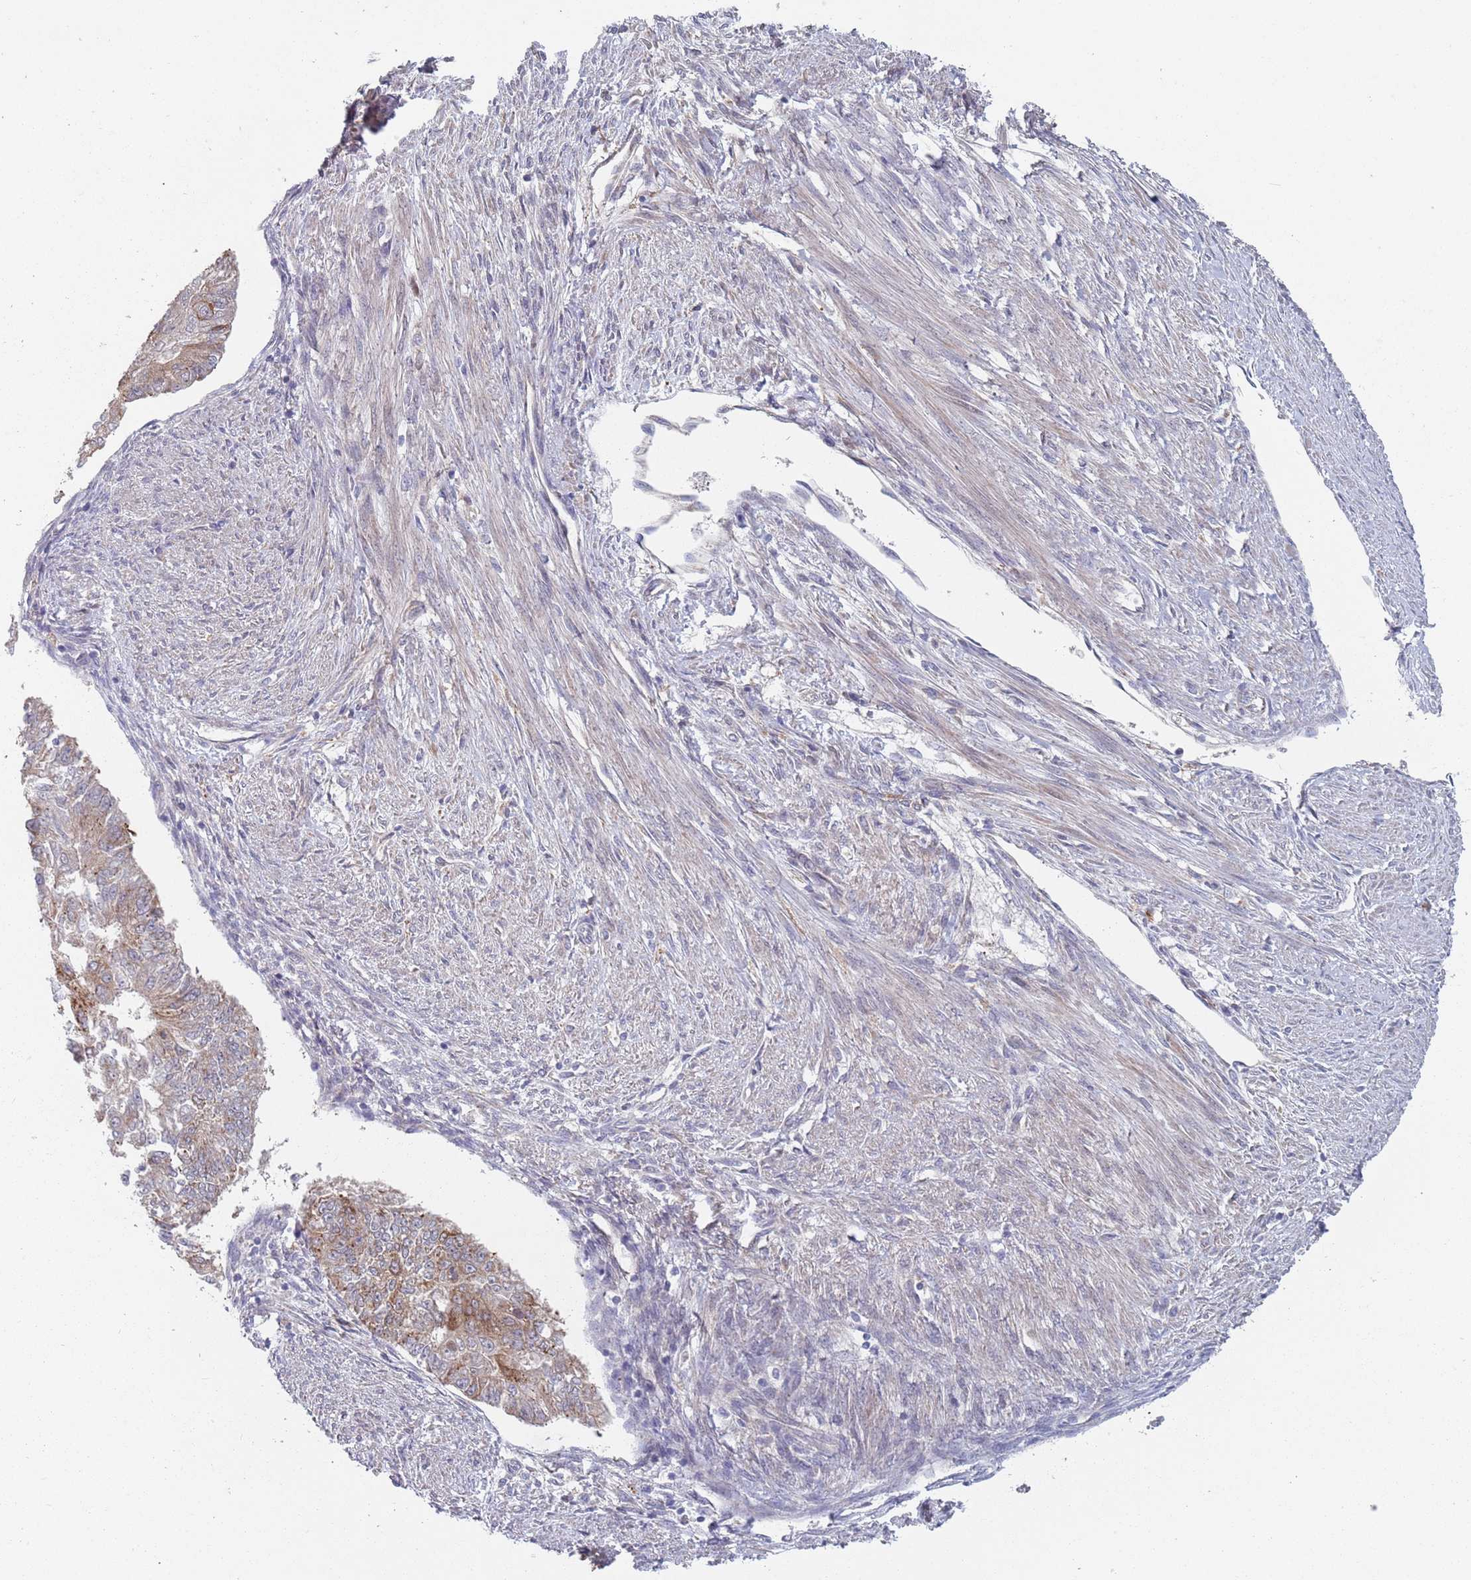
{"staining": {"intensity": "moderate", "quantity": "25%-75%", "location": "cytoplasmic/membranous"}, "tissue": "endometrial cancer", "cell_type": "Tumor cells", "image_type": "cancer", "snomed": [{"axis": "morphology", "description": "Adenocarcinoma, NOS"}, {"axis": "topography", "description": "Endometrium"}], "caption": "This image reveals endometrial cancer stained with IHC to label a protein in brown. The cytoplasmic/membranous of tumor cells show moderate positivity for the protein. Nuclei are counter-stained blue.", "gene": "ZNF140", "patient": {"sex": "female", "age": 32}}